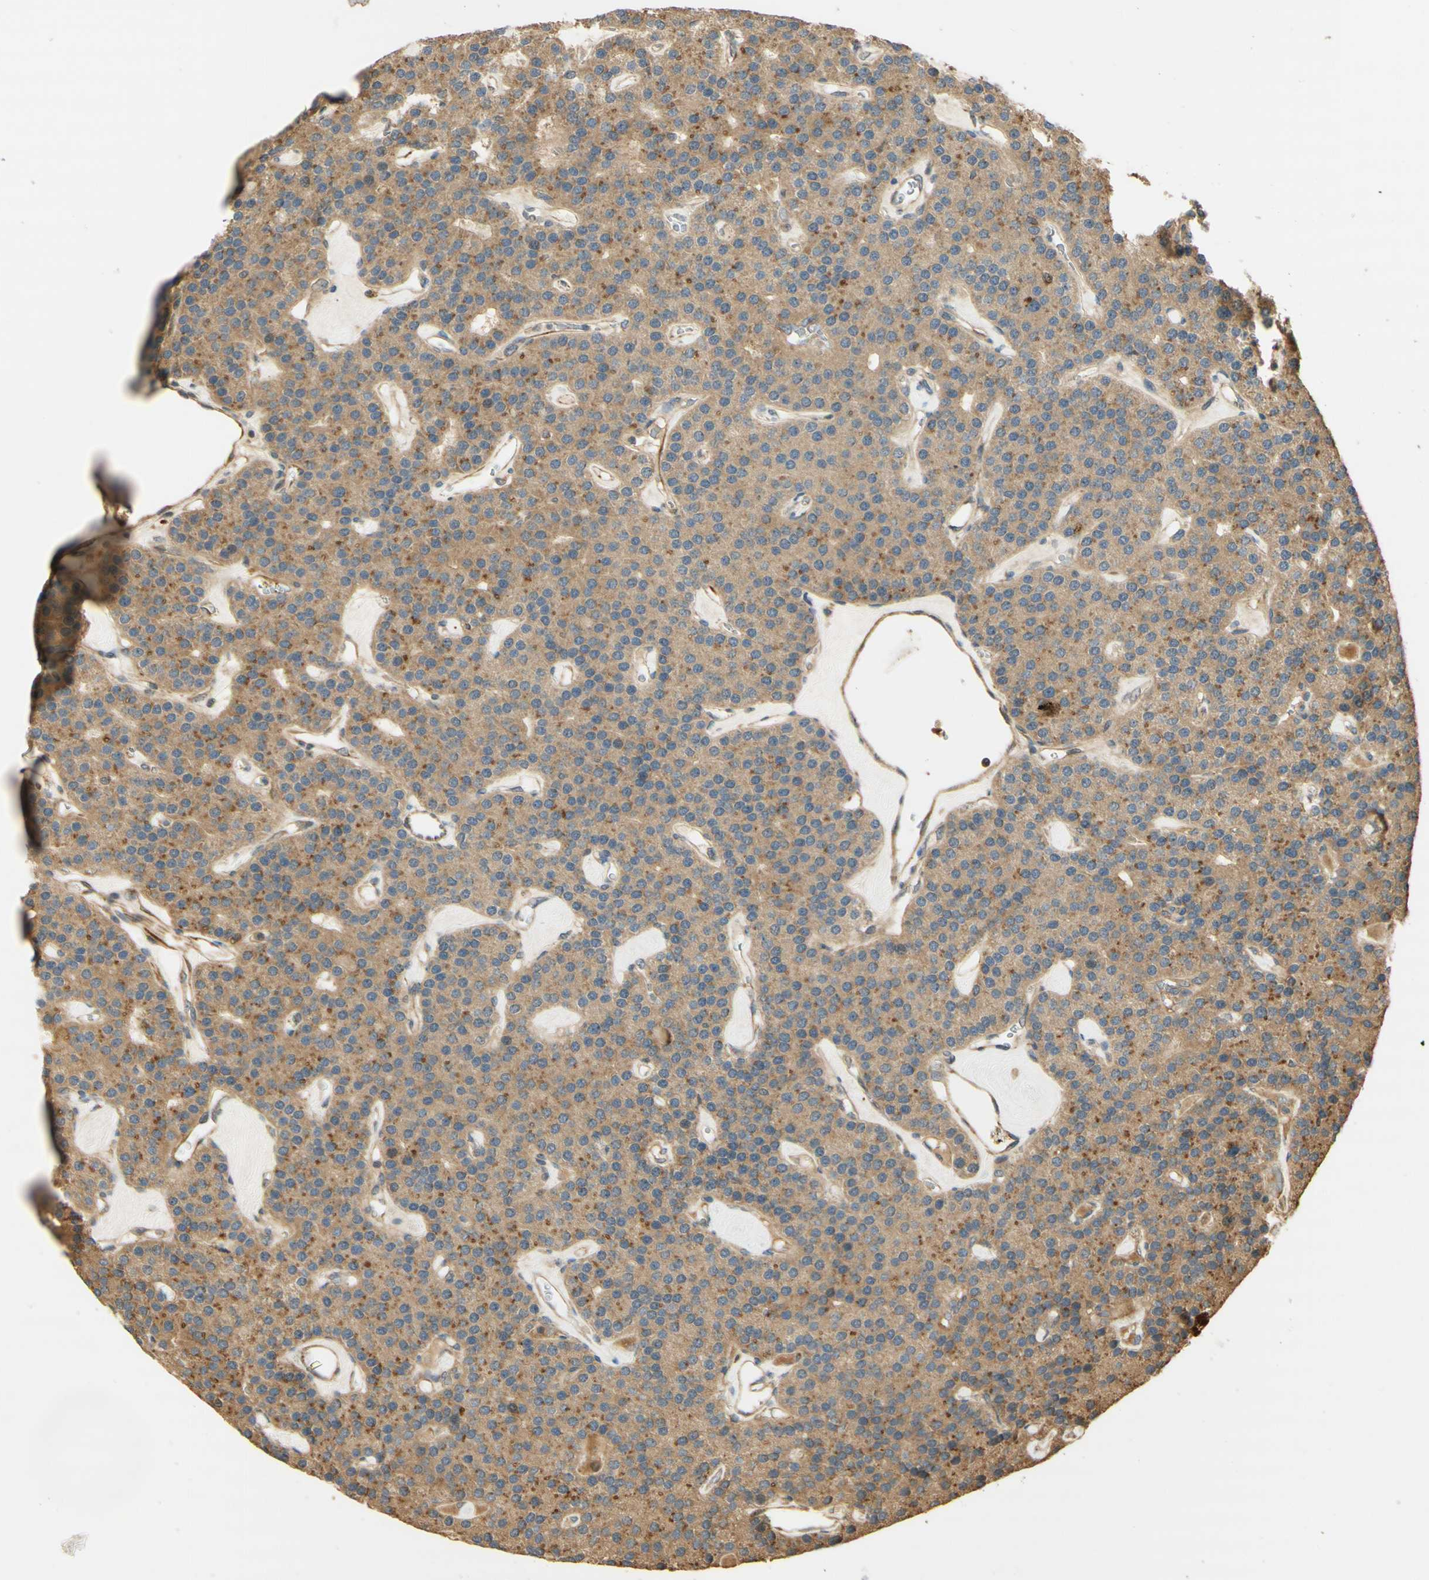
{"staining": {"intensity": "moderate", "quantity": ">75%", "location": "cytoplasmic/membranous"}, "tissue": "parathyroid gland", "cell_type": "Glandular cells", "image_type": "normal", "snomed": [{"axis": "morphology", "description": "Normal tissue, NOS"}, {"axis": "morphology", "description": "Adenoma, NOS"}, {"axis": "topography", "description": "Parathyroid gland"}], "caption": "This is a photomicrograph of immunohistochemistry (IHC) staining of unremarkable parathyroid gland, which shows moderate expression in the cytoplasmic/membranous of glandular cells.", "gene": "AGER", "patient": {"sex": "female", "age": 86}}